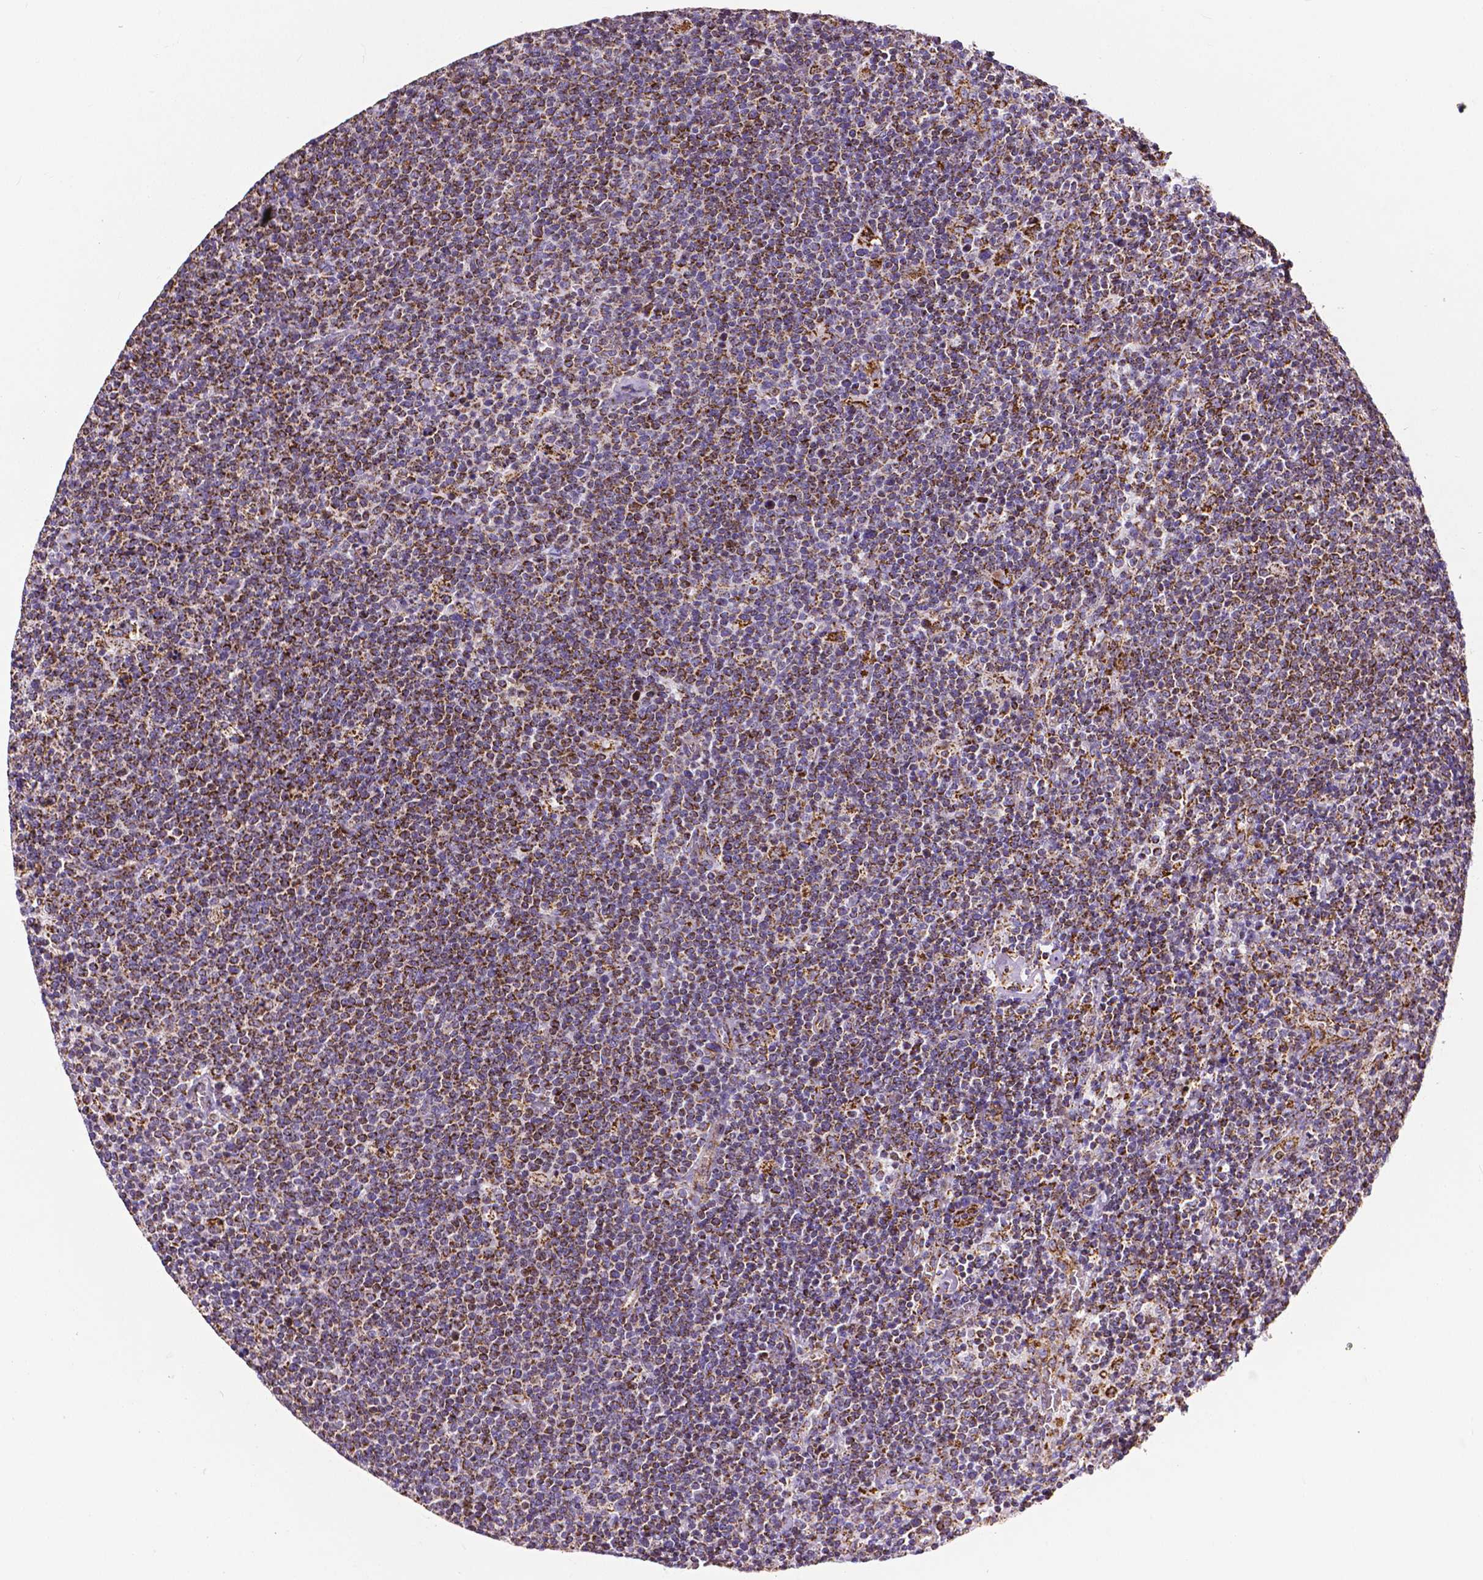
{"staining": {"intensity": "strong", "quantity": "25%-75%", "location": "cytoplasmic/membranous"}, "tissue": "lymphoma", "cell_type": "Tumor cells", "image_type": "cancer", "snomed": [{"axis": "morphology", "description": "Malignant lymphoma, non-Hodgkin's type, High grade"}, {"axis": "topography", "description": "Lymph node"}], "caption": "Strong cytoplasmic/membranous staining is present in approximately 25%-75% of tumor cells in high-grade malignant lymphoma, non-Hodgkin's type.", "gene": "MACC1", "patient": {"sex": "male", "age": 61}}